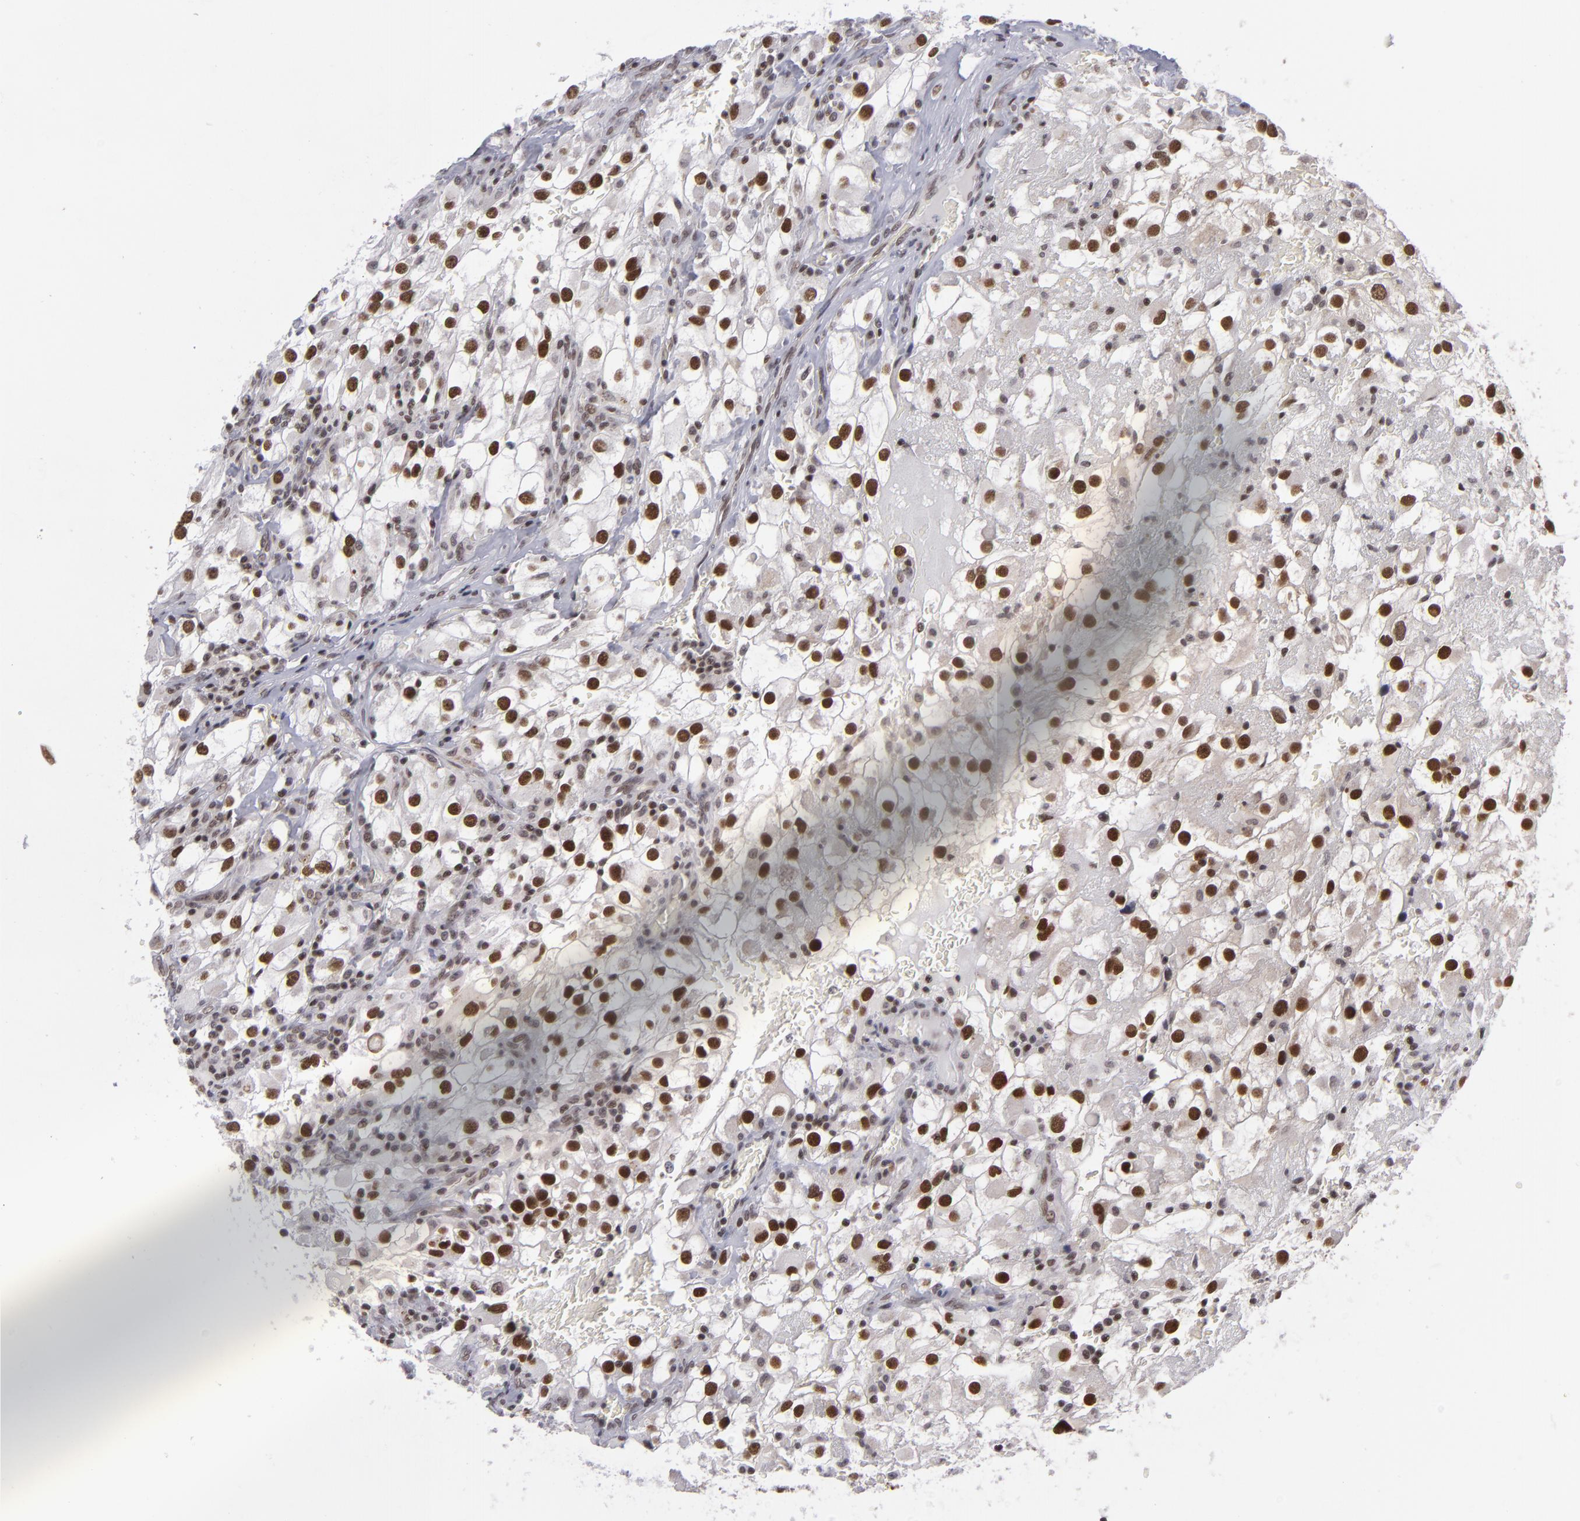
{"staining": {"intensity": "strong", "quantity": ">75%", "location": "nuclear"}, "tissue": "renal cancer", "cell_type": "Tumor cells", "image_type": "cancer", "snomed": [{"axis": "morphology", "description": "Adenocarcinoma, NOS"}, {"axis": "topography", "description": "Kidney"}], "caption": "Protein positivity by IHC exhibits strong nuclear staining in approximately >75% of tumor cells in renal cancer.", "gene": "MLLT3", "patient": {"sex": "female", "age": 52}}